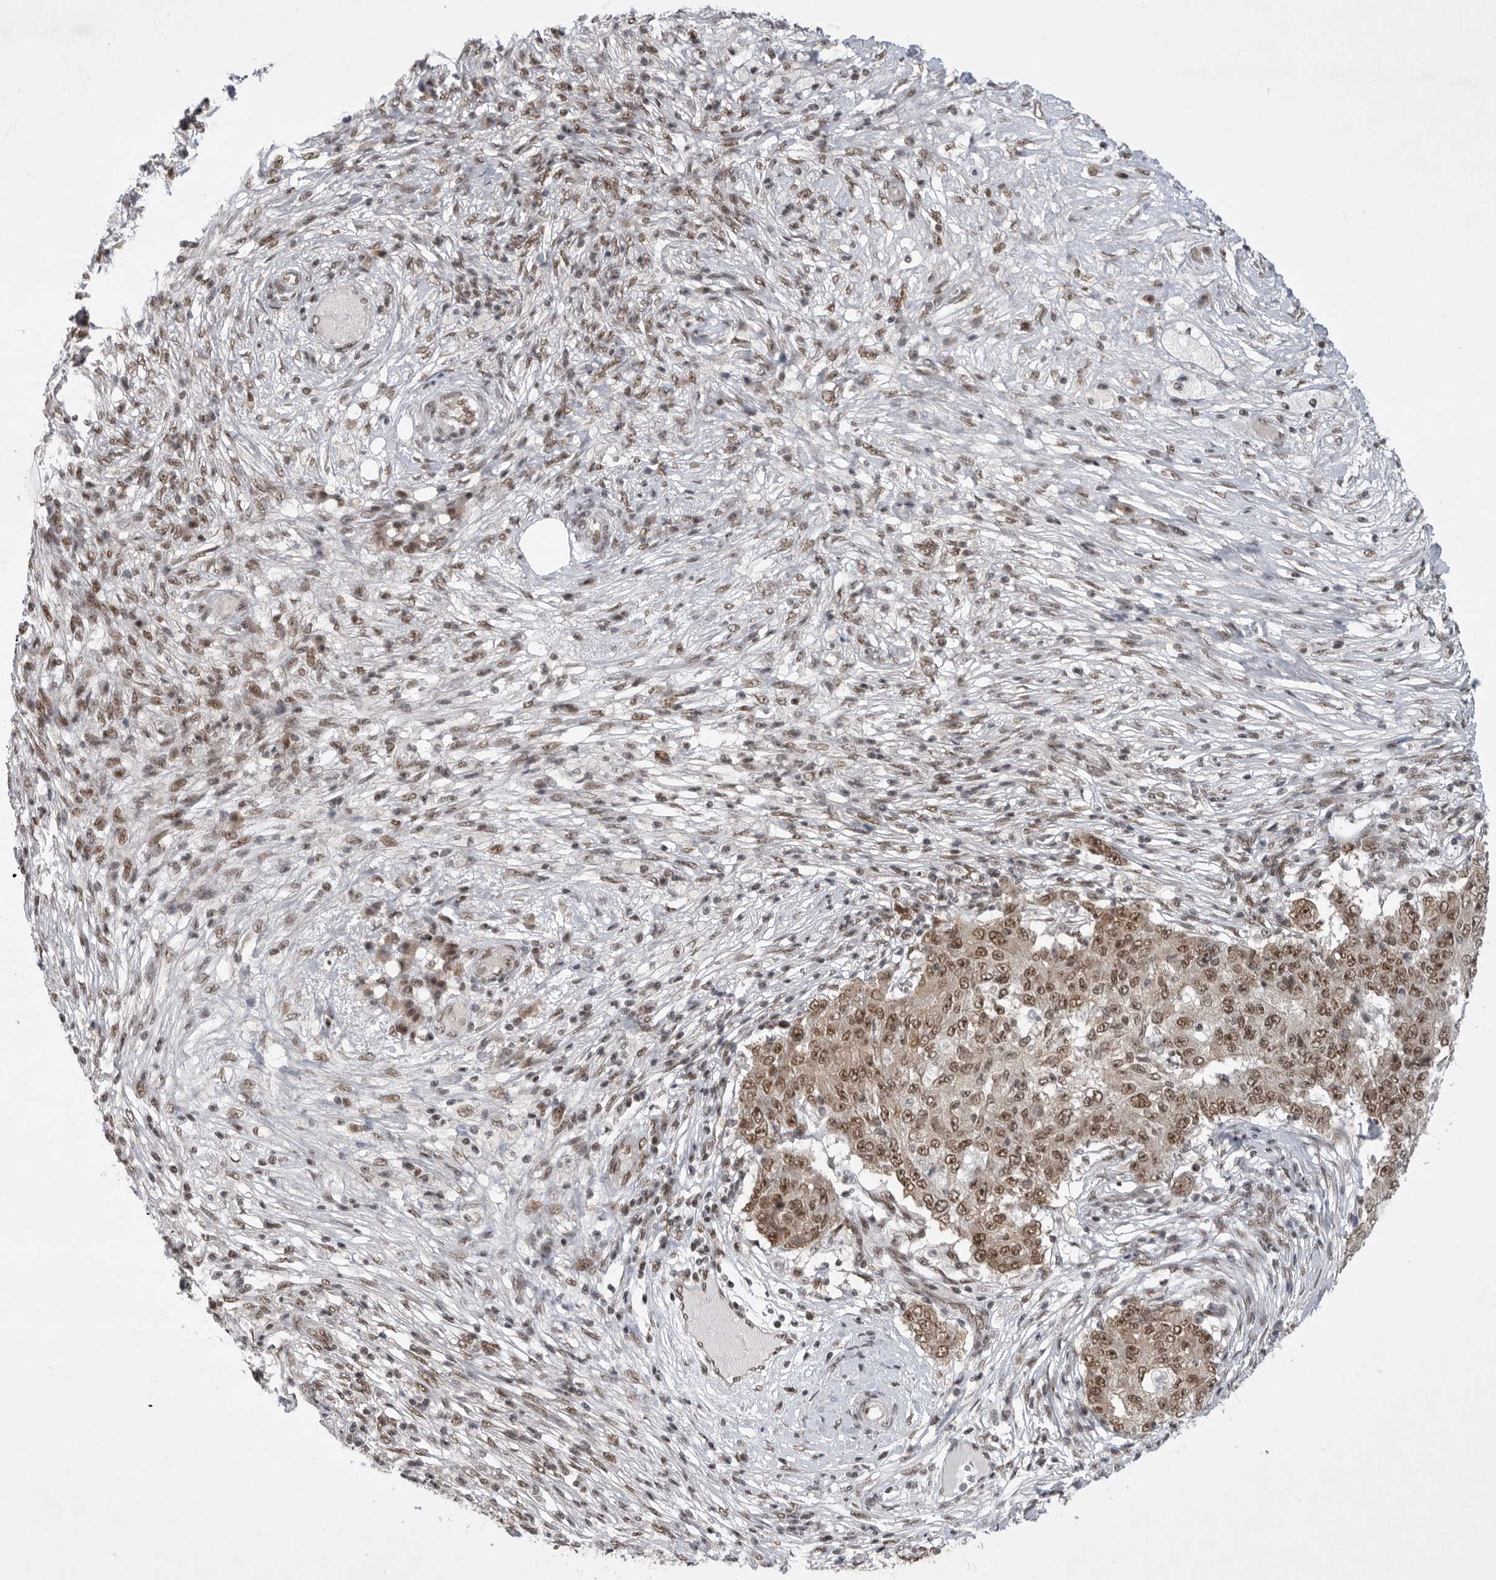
{"staining": {"intensity": "moderate", "quantity": ">75%", "location": "cytoplasmic/membranous,nuclear"}, "tissue": "ovarian cancer", "cell_type": "Tumor cells", "image_type": "cancer", "snomed": [{"axis": "morphology", "description": "Carcinoma, endometroid"}, {"axis": "topography", "description": "Ovary"}], "caption": "Immunohistochemistry (IHC) photomicrograph of neoplastic tissue: human ovarian cancer stained using IHC displays medium levels of moderate protein expression localized specifically in the cytoplasmic/membranous and nuclear of tumor cells, appearing as a cytoplasmic/membranous and nuclear brown color.", "gene": "ZNF830", "patient": {"sex": "female", "age": 42}}